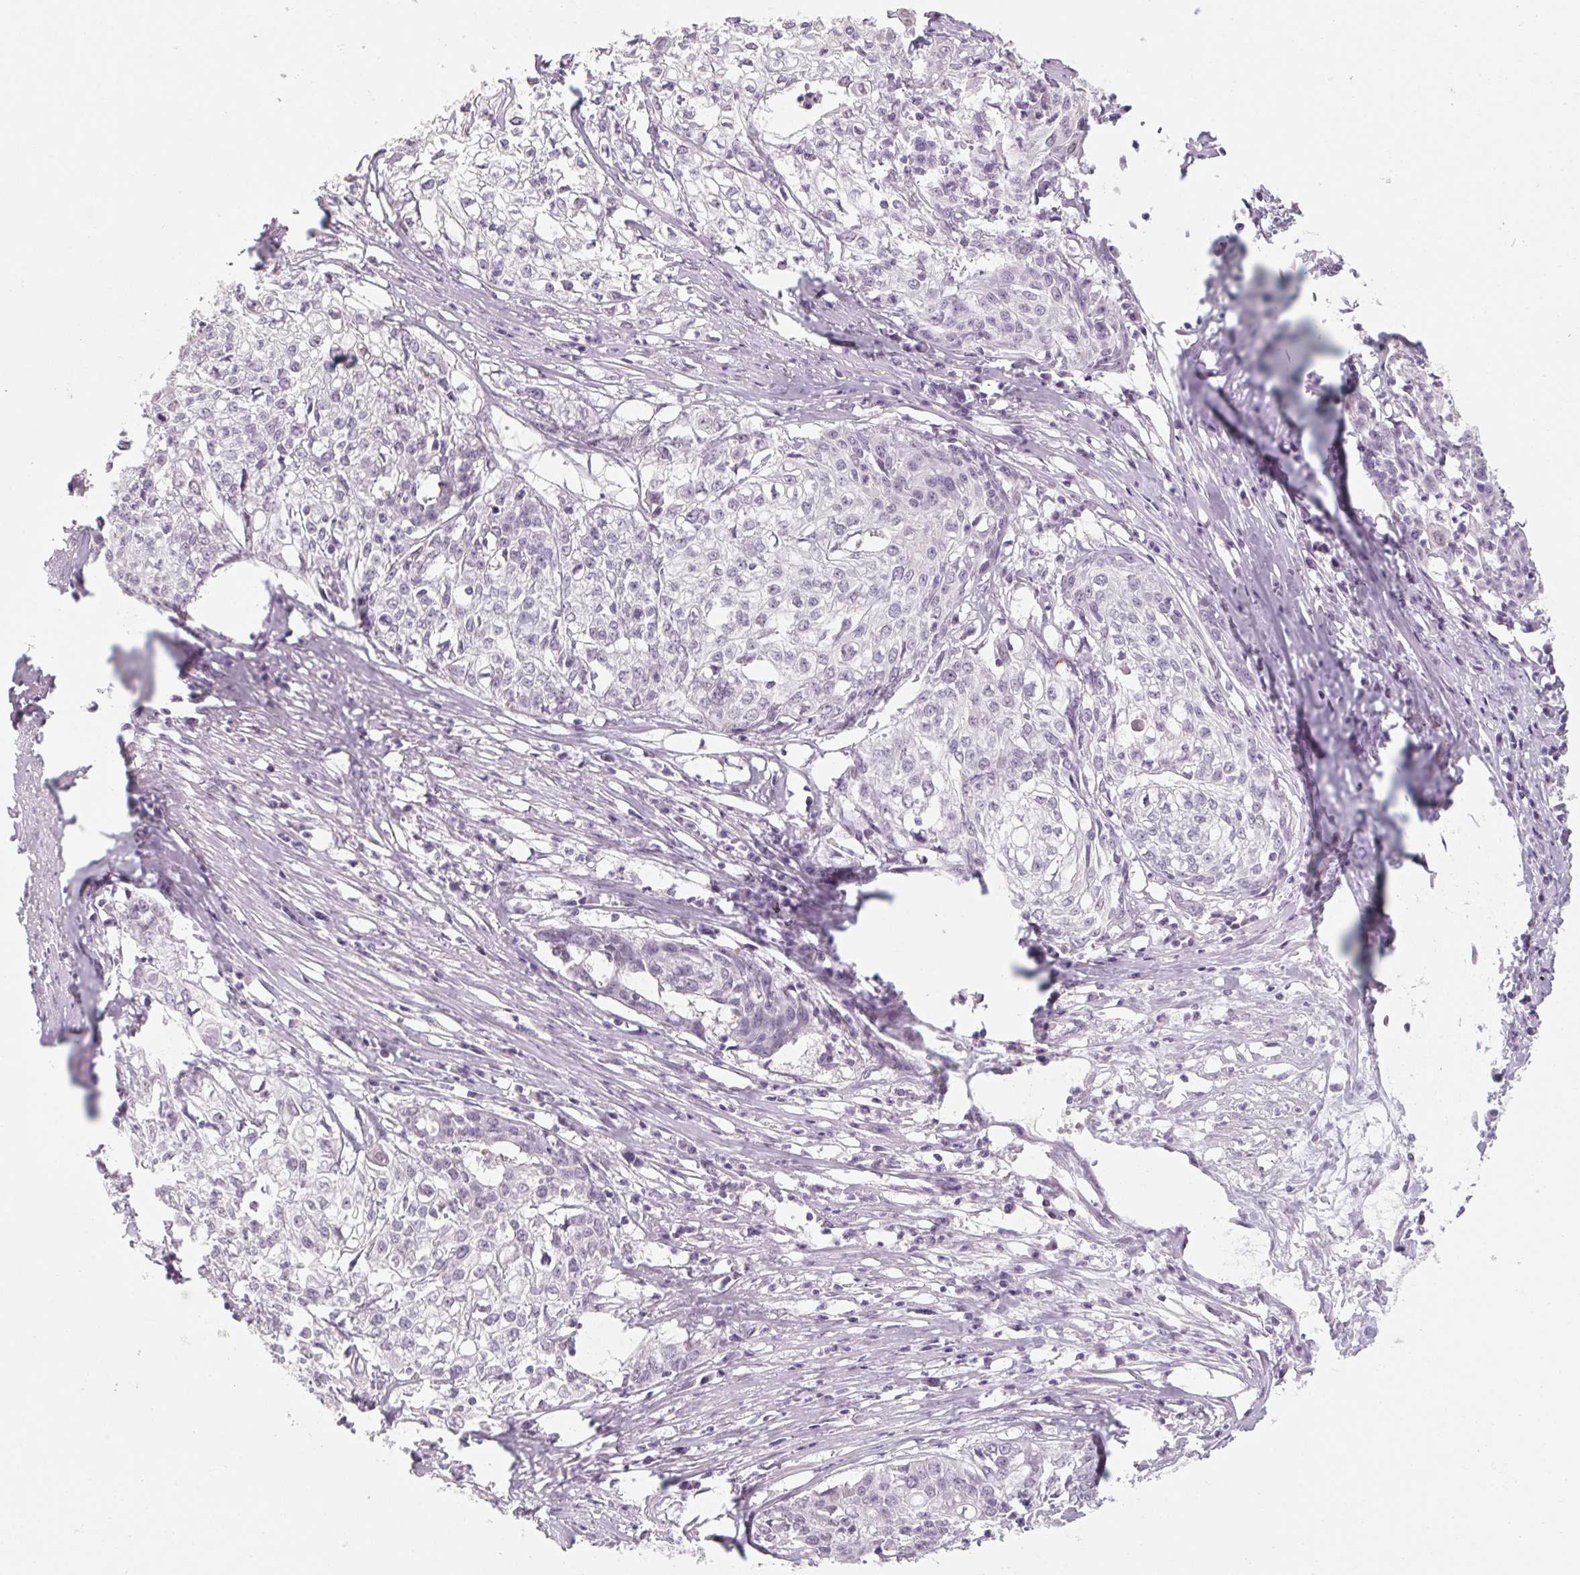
{"staining": {"intensity": "negative", "quantity": "none", "location": "none"}, "tissue": "cervical cancer", "cell_type": "Tumor cells", "image_type": "cancer", "snomed": [{"axis": "morphology", "description": "Squamous cell carcinoma, NOS"}, {"axis": "topography", "description": "Cervix"}], "caption": "Immunohistochemistry (IHC) of cervical squamous cell carcinoma exhibits no positivity in tumor cells.", "gene": "CAPZA3", "patient": {"sex": "female", "age": 39}}